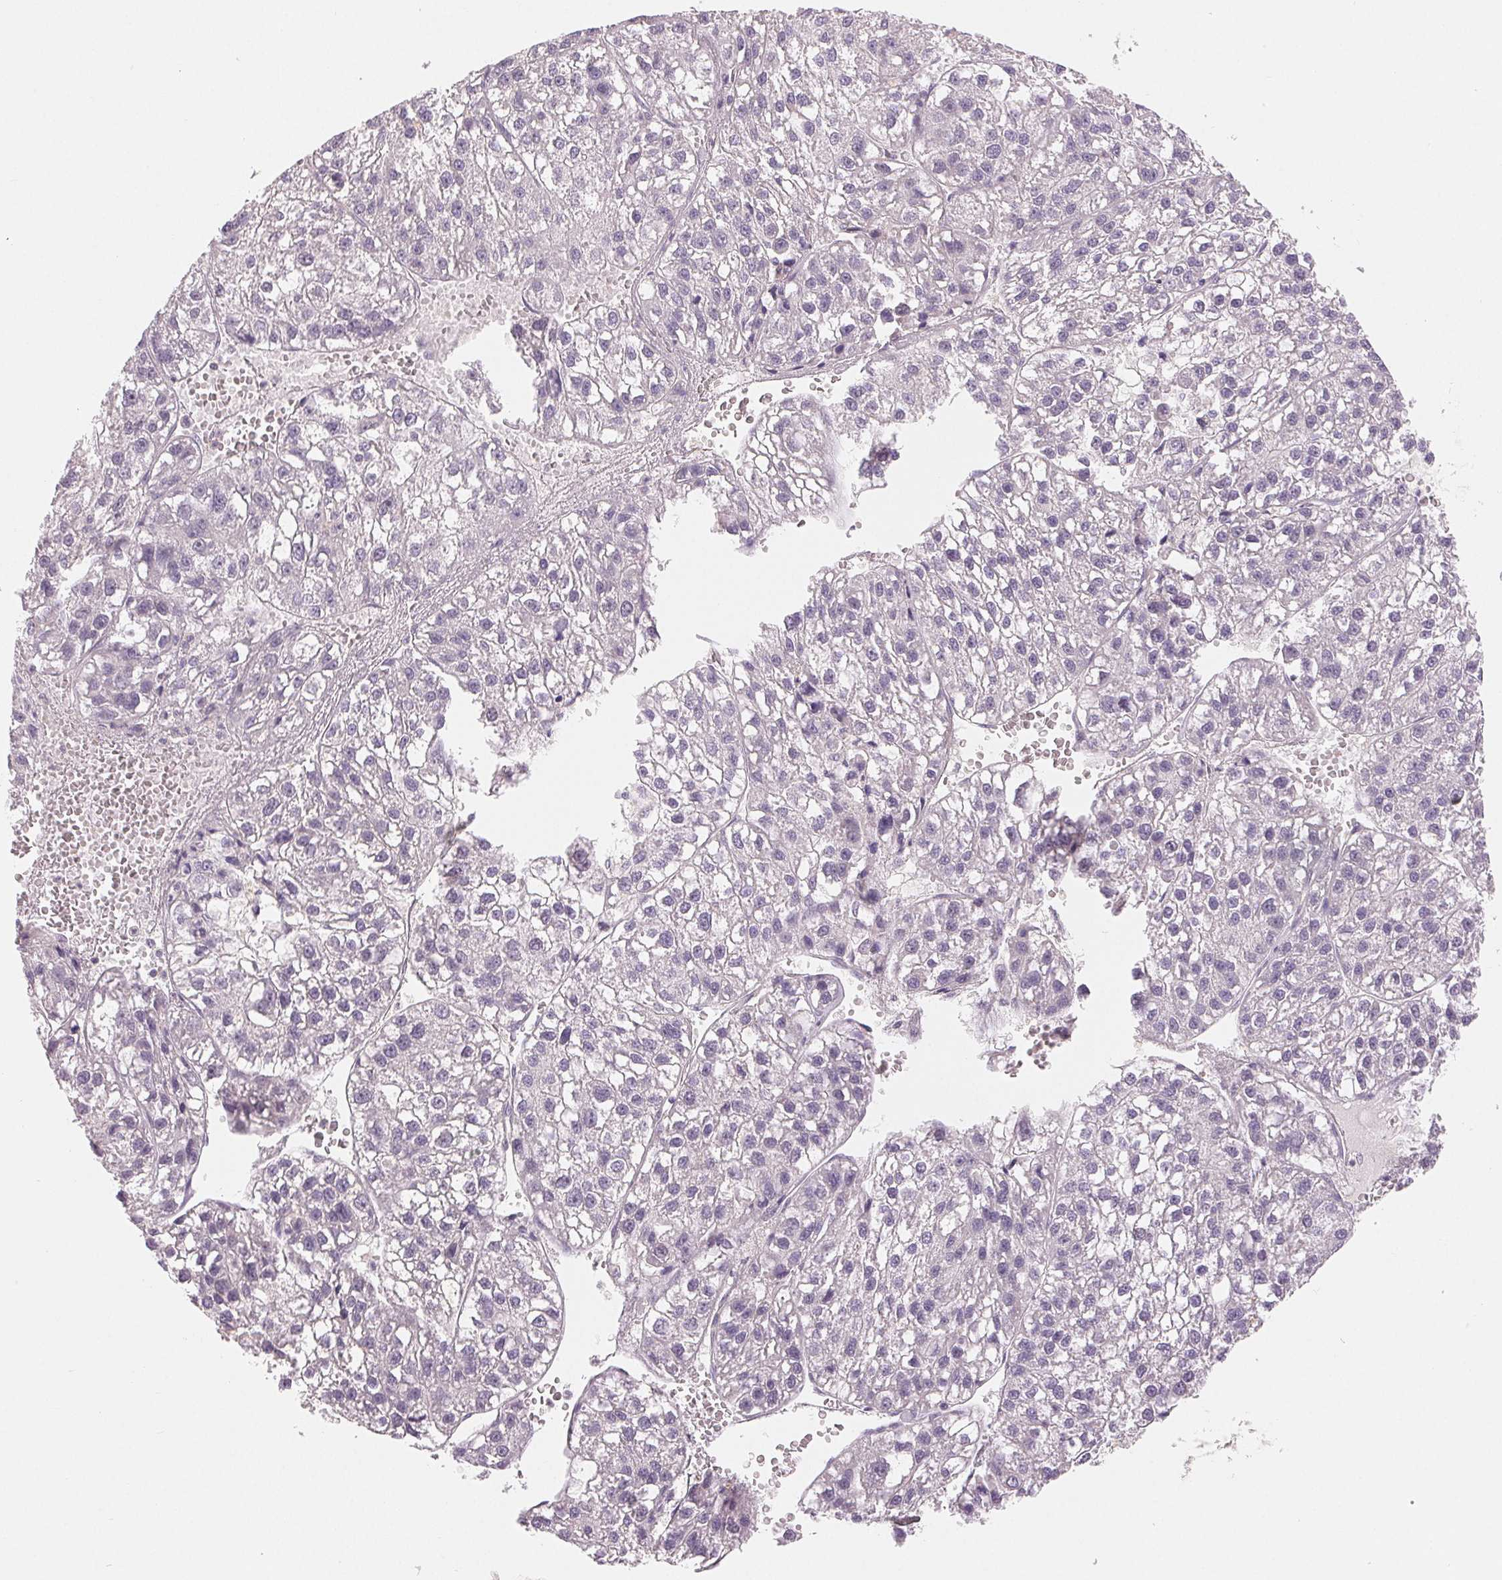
{"staining": {"intensity": "negative", "quantity": "none", "location": "none"}, "tissue": "liver cancer", "cell_type": "Tumor cells", "image_type": "cancer", "snomed": [{"axis": "morphology", "description": "Carcinoma, Hepatocellular, NOS"}, {"axis": "topography", "description": "Liver"}], "caption": "A high-resolution histopathology image shows immunohistochemistry (IHC) staining of liver hepatocellular carcinoma, which displays no significant staining in tumor cells.", "gene": "AQP8", "patient": {"sex": "female", "age": 70}}